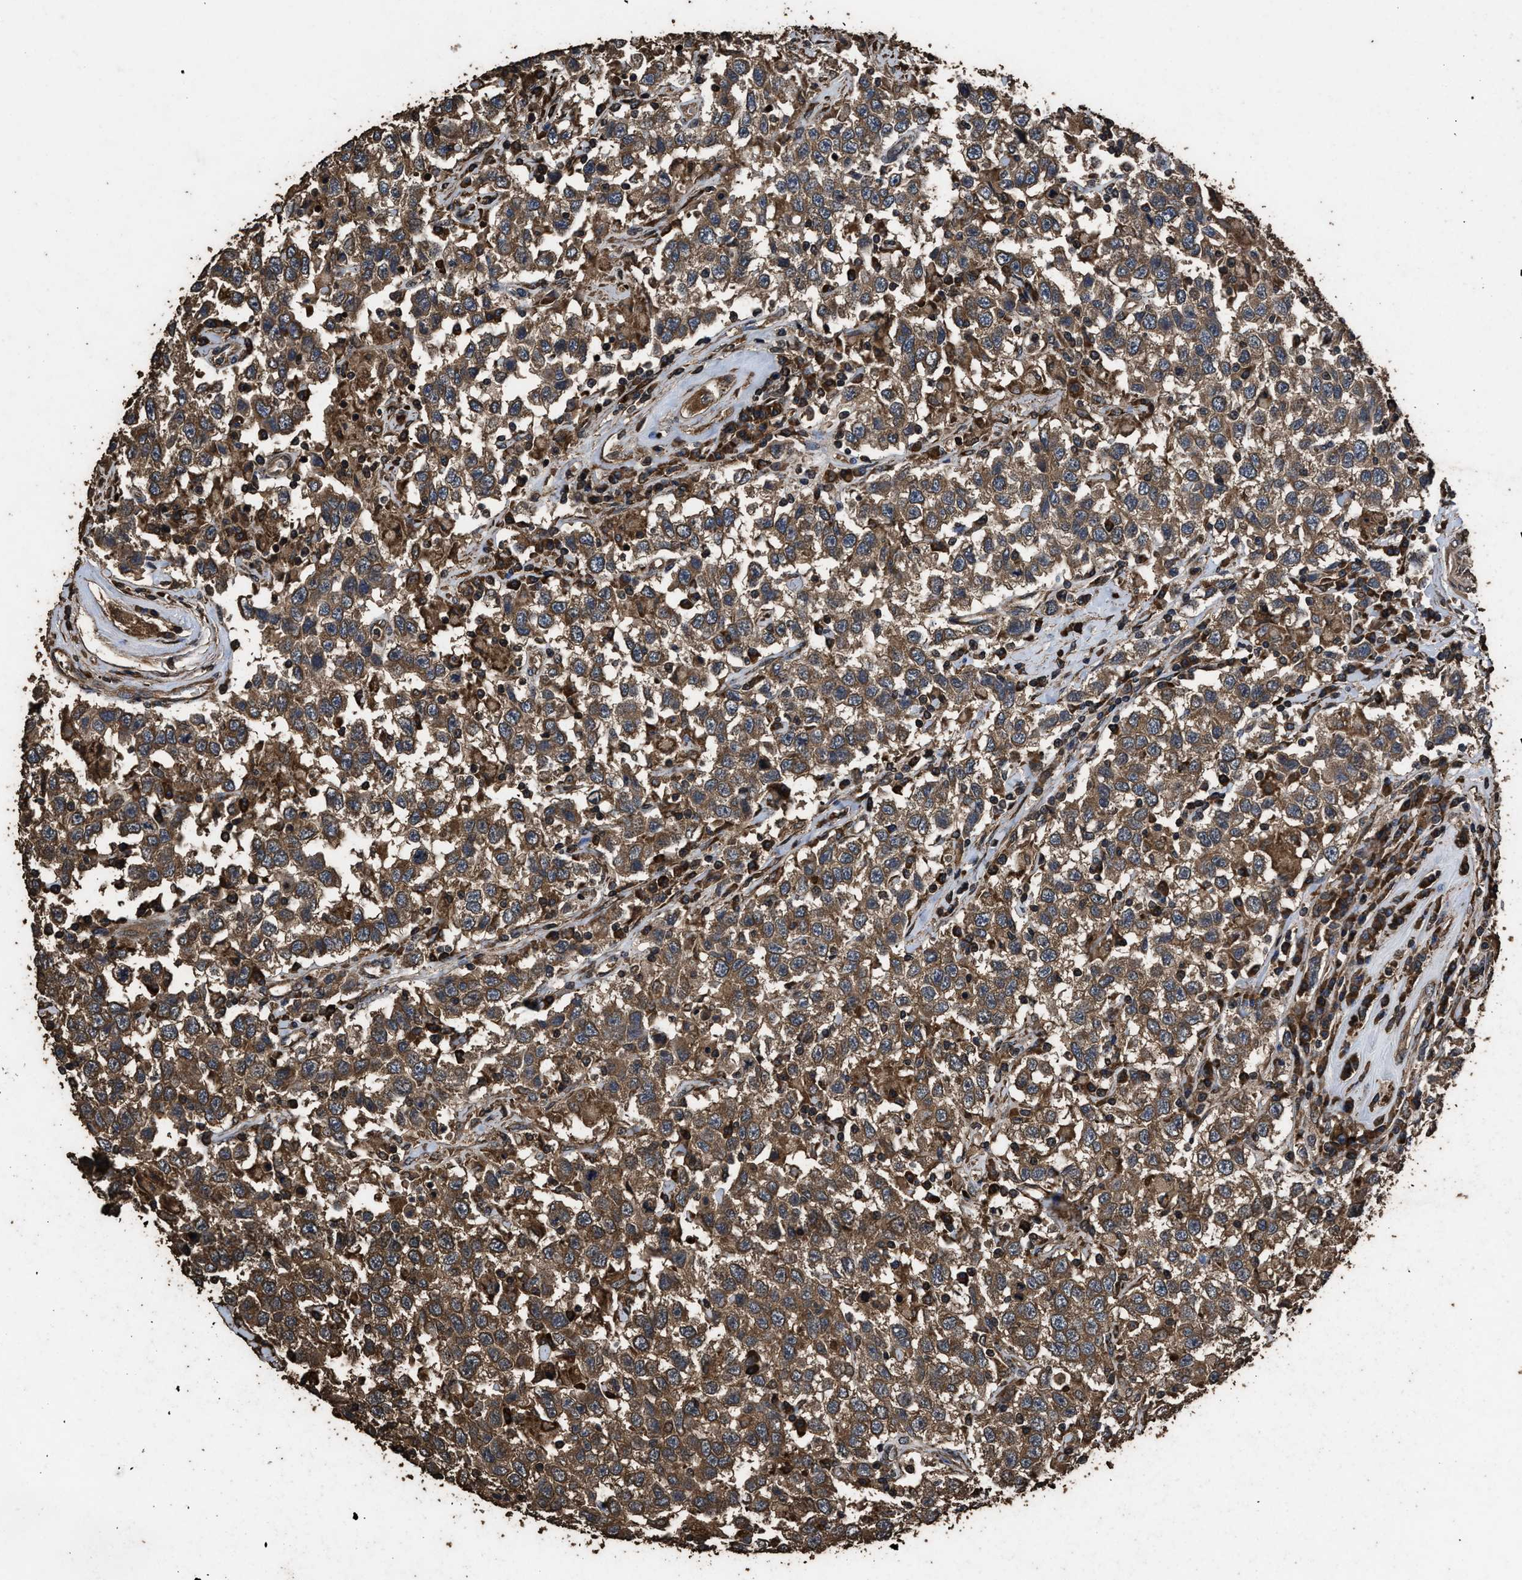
{"staining": {"intensity": "strong", "quantity": ">75%", "location": "cytoplasmic/membranous"}, "tissue": "testis cancer", "cell_type": "Tumor cells", "image_type": "cancer", "snomed": [{"axis": "morphology", "description": "Seminoma, NOS"}, {"axis": "topography", "description": "Testis"}], "caption": "Testis seminoma was stained to show a protein in brown. There is high levels of strong cytoplasmic/membranous expression in about >75% of tumor cells.", "gene": "ZMYND19", "patient": {"sex": "male", "age": 41}}